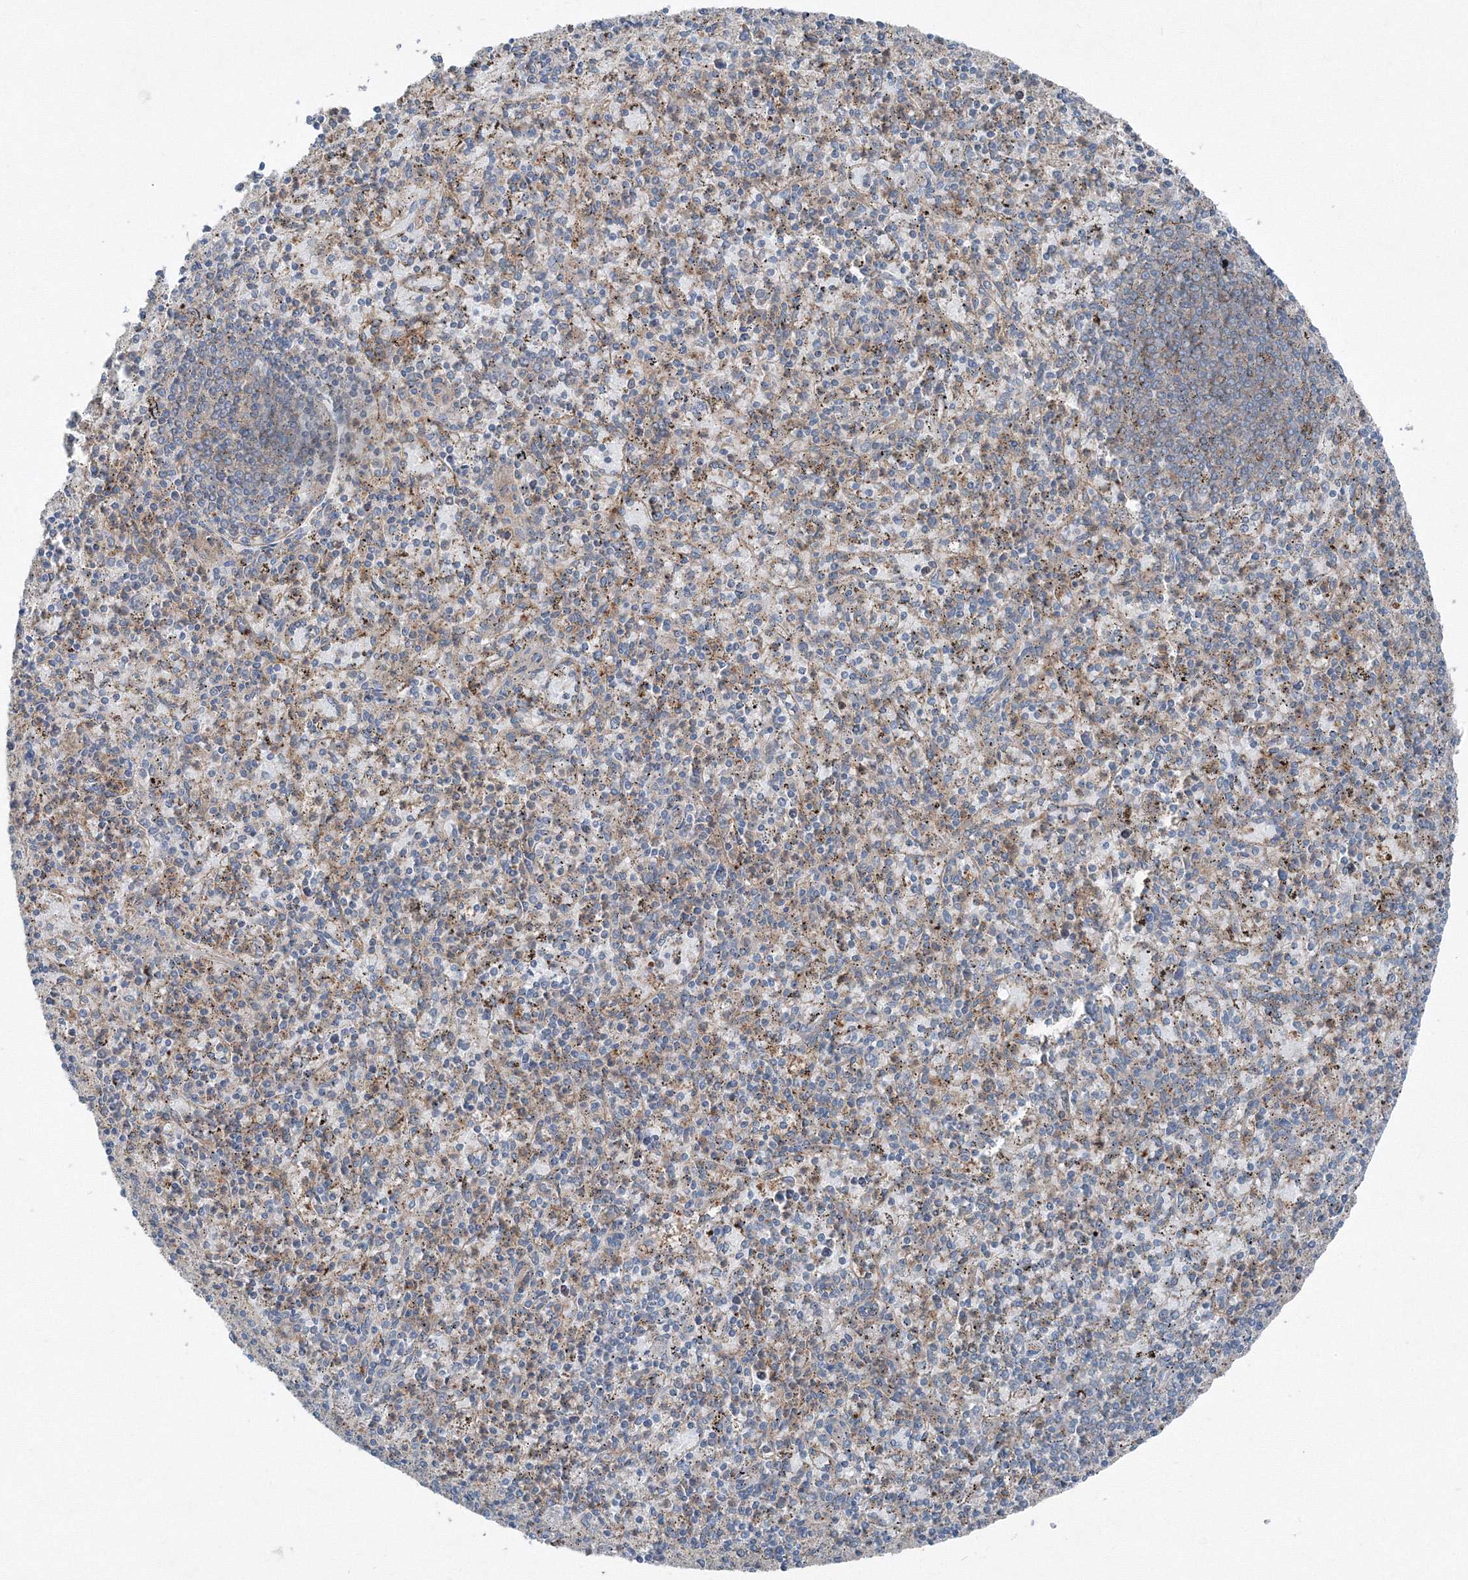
{"staining": {"intensity": "moderate", "quantity": "<25%", "location": "cytoplasmic/membranous"}, "tissue": "spleen", "cell_type": "Cells in red pulp", "image_type": "normal", "snomed": [{"axis": "morphology", "description": "Normal tissue, NOS"}, {"axis": "topography", "description": "Spleen"}], "caption": "Immunohistochemical staining of benign human spleen exhibits <25% levels of moderate cytoplasmic/membranous protein expression in approximately <25% of cells in red pulp. Nuclei are stained in blue.", "gene": "TPRKB", "patient": {"sex": "male", "age": 72}}